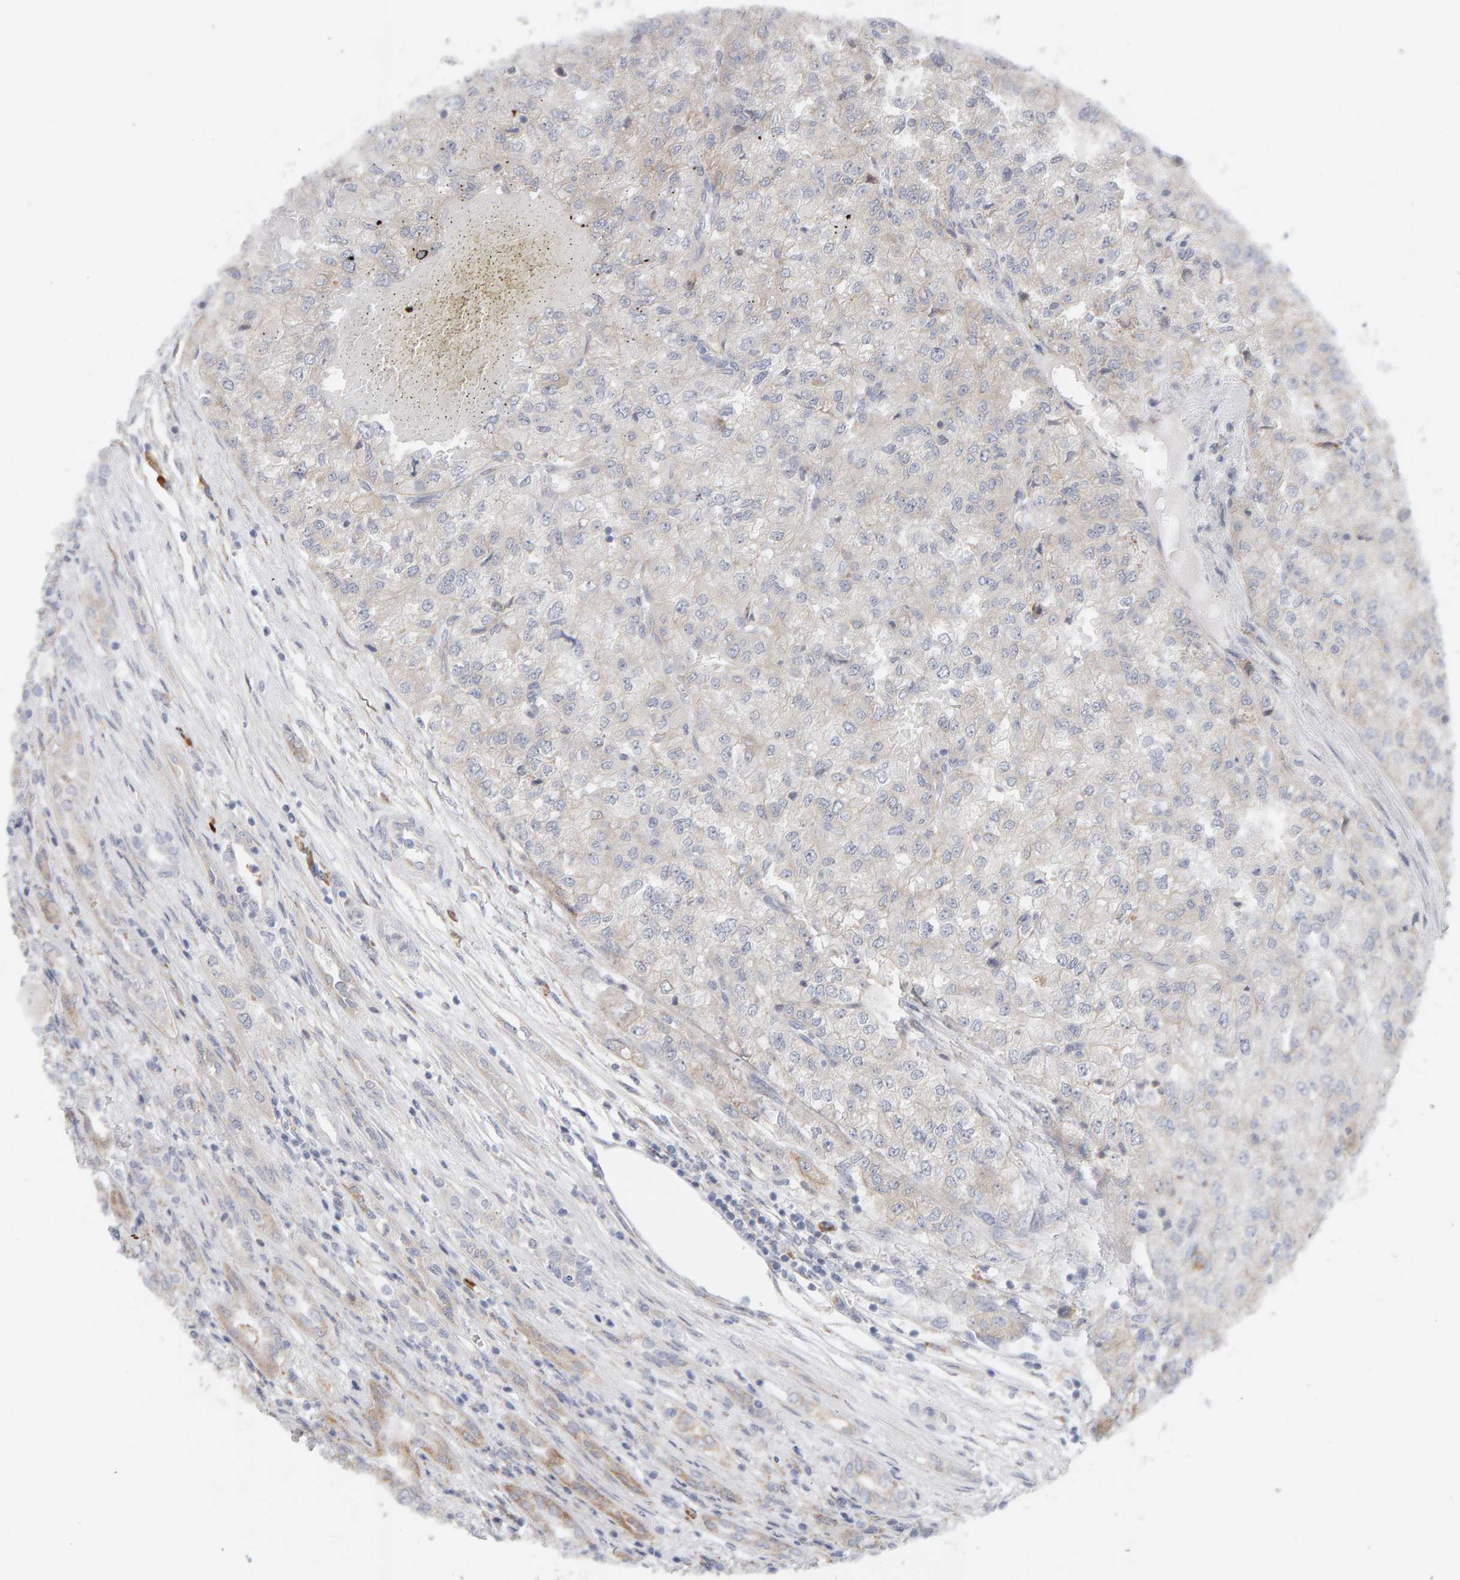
{"staining": {"intensity": "weak", "quantity": "<25%", "location": "cytoplasmic/membranous"}, "tissue": "renal cancer", "cell_type": "Tumor cells", "image_type": "cancer", "snomed": [{"axis": "morphology", "description": "Adenocarcinoma, NOS"}, {"axis": "topography", "description": "Kidney"}], "caption": "High power microscopy micrograph of an IHC histopathology image of renal cancer, revealing no significant staining in tumor cells.", "gene": "ENGASE", "patient": {"sex": "female", "age": 54}}